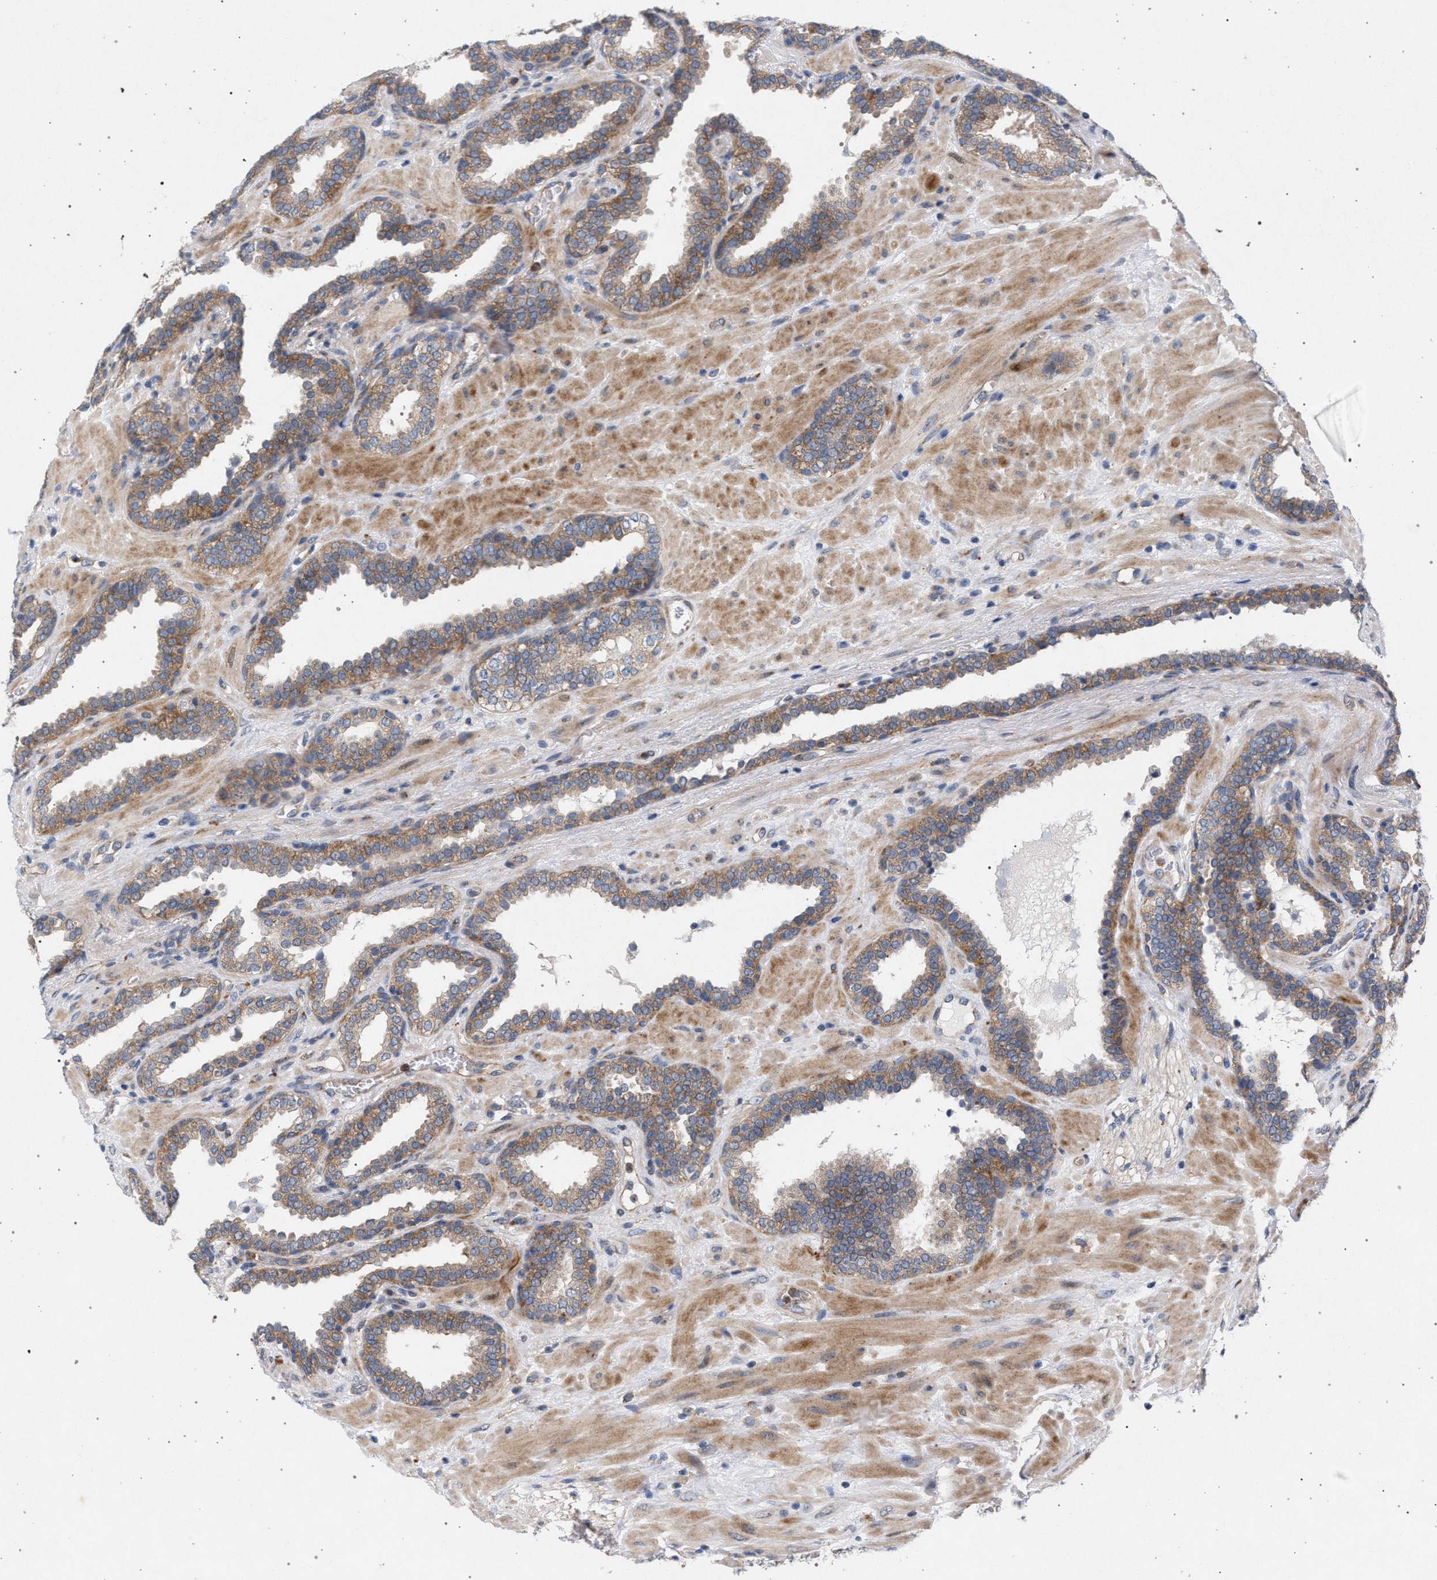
{"staining": {"intensity": "moderate", "quantity": ">75%", "location": "cytoplasmic/membranous"}, "tissue": "prostate", "cell_type": "Glandular cells", "image_type": "normal", "snomed": [{"axis": "morphology", "description": "Normal tissue, NOS"}, {"axis": "topography", "description": "Prostate"}], "caption": "IHC staining of unremarkable prostate, which shows medium levels of moderate cytoplasmic/membranous expression in approximately >75% of glandular cells indicating moderate cytoplasmic/membranous protein staining. The staining was performed using DAB (3,3'-diaminobenzidine) (brown) for protein detection and nuclei were counterstained in hematoxylin (blue).", "gene": "MAMDC2", "patient": {"sex": "male", "age": 51}}